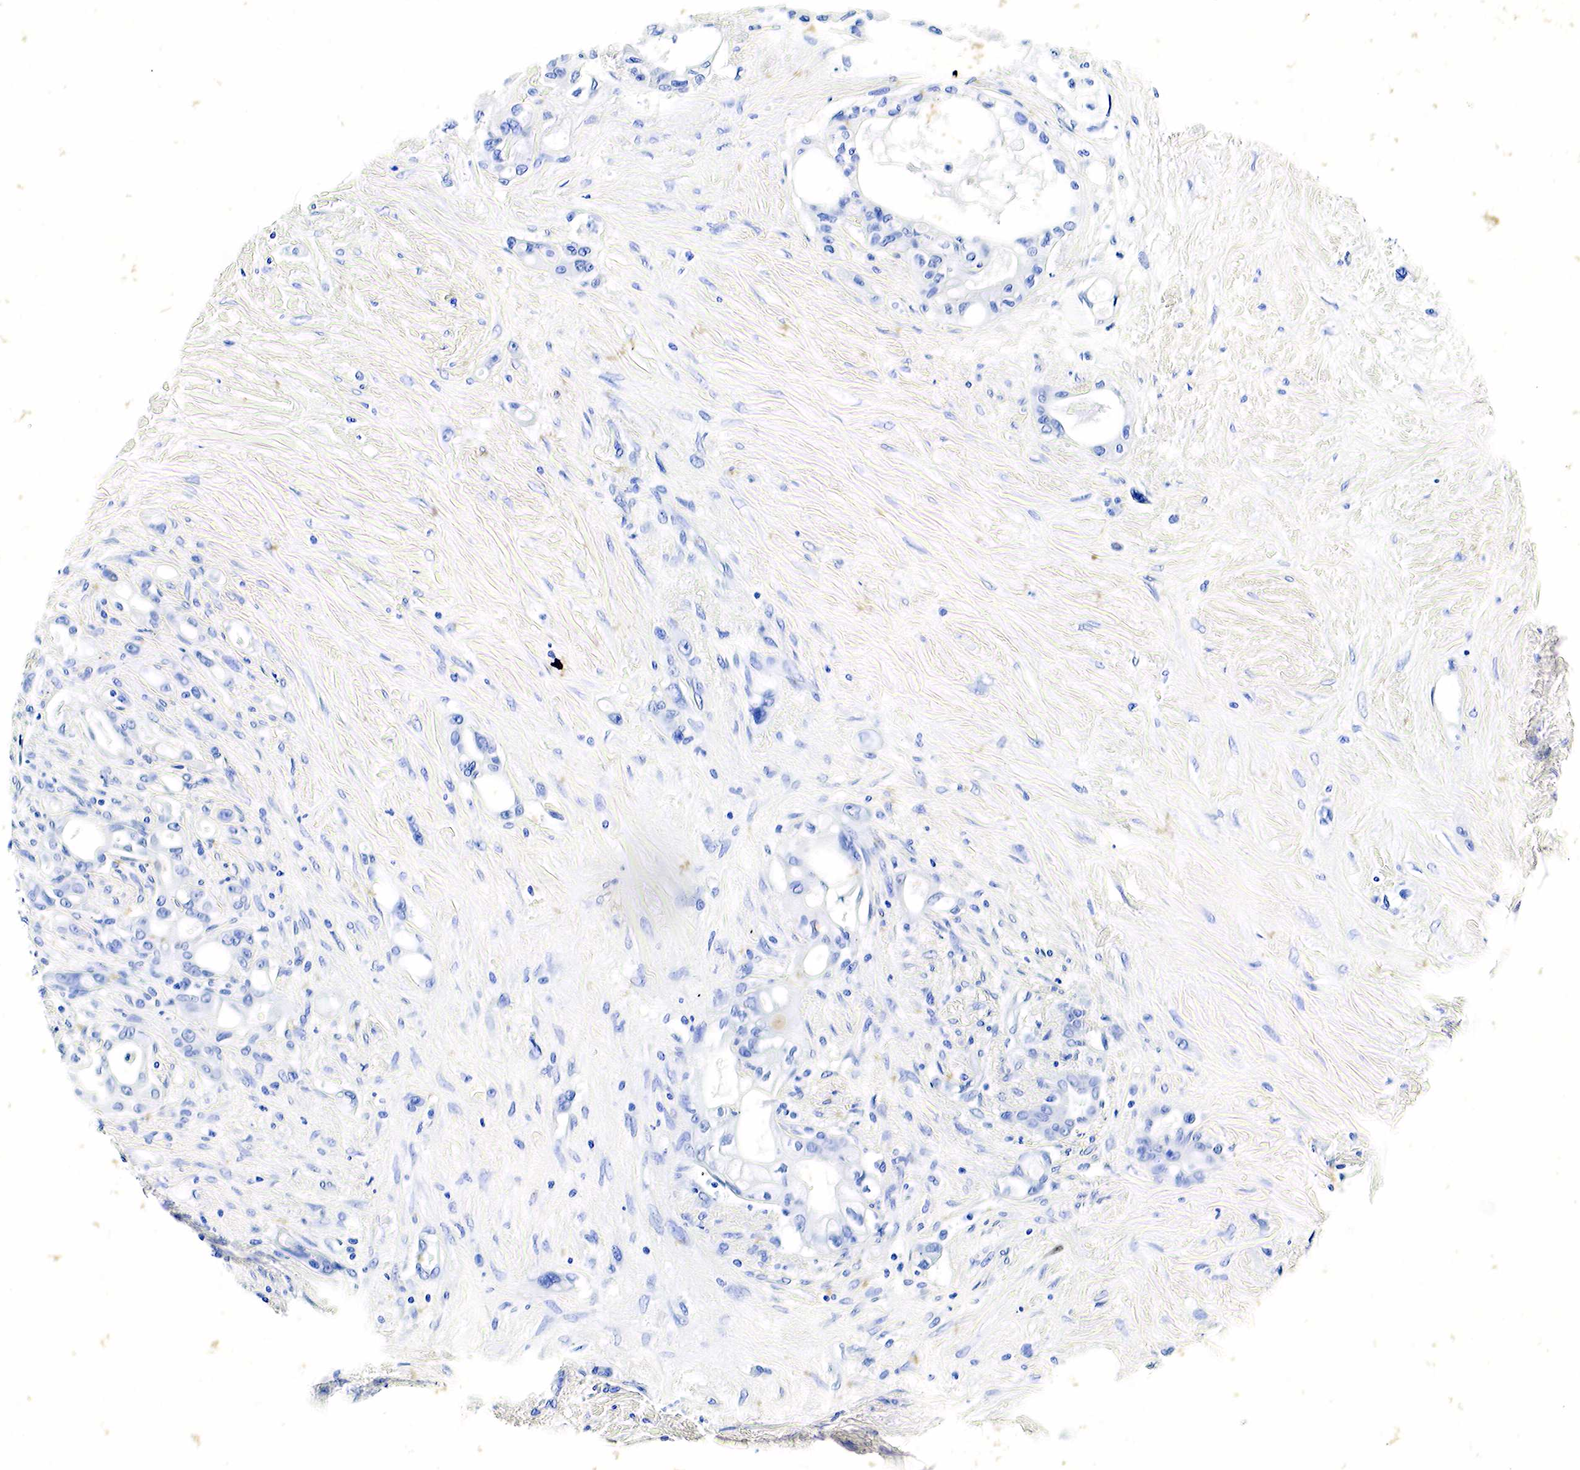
{"staining": {"intensity": "negative", "quantity": "none", "location": "none"}, "tissue": "pancreatic cancer", "cell_type": "Tumor cells", "image_type": "cancer", "snomed": [{"axis": "morphology", "description": "Adenocarcinoma, NOS"}, {"axis": "topography", "description": "Pancreas"}], "caption": "A photomicrograph of pancreatic cancer (adenocarcinoma) stained for a protein displays no brown staining in tumor cells.", "gene": "GCG", "patient": {"sex": "female", "age": 70}}